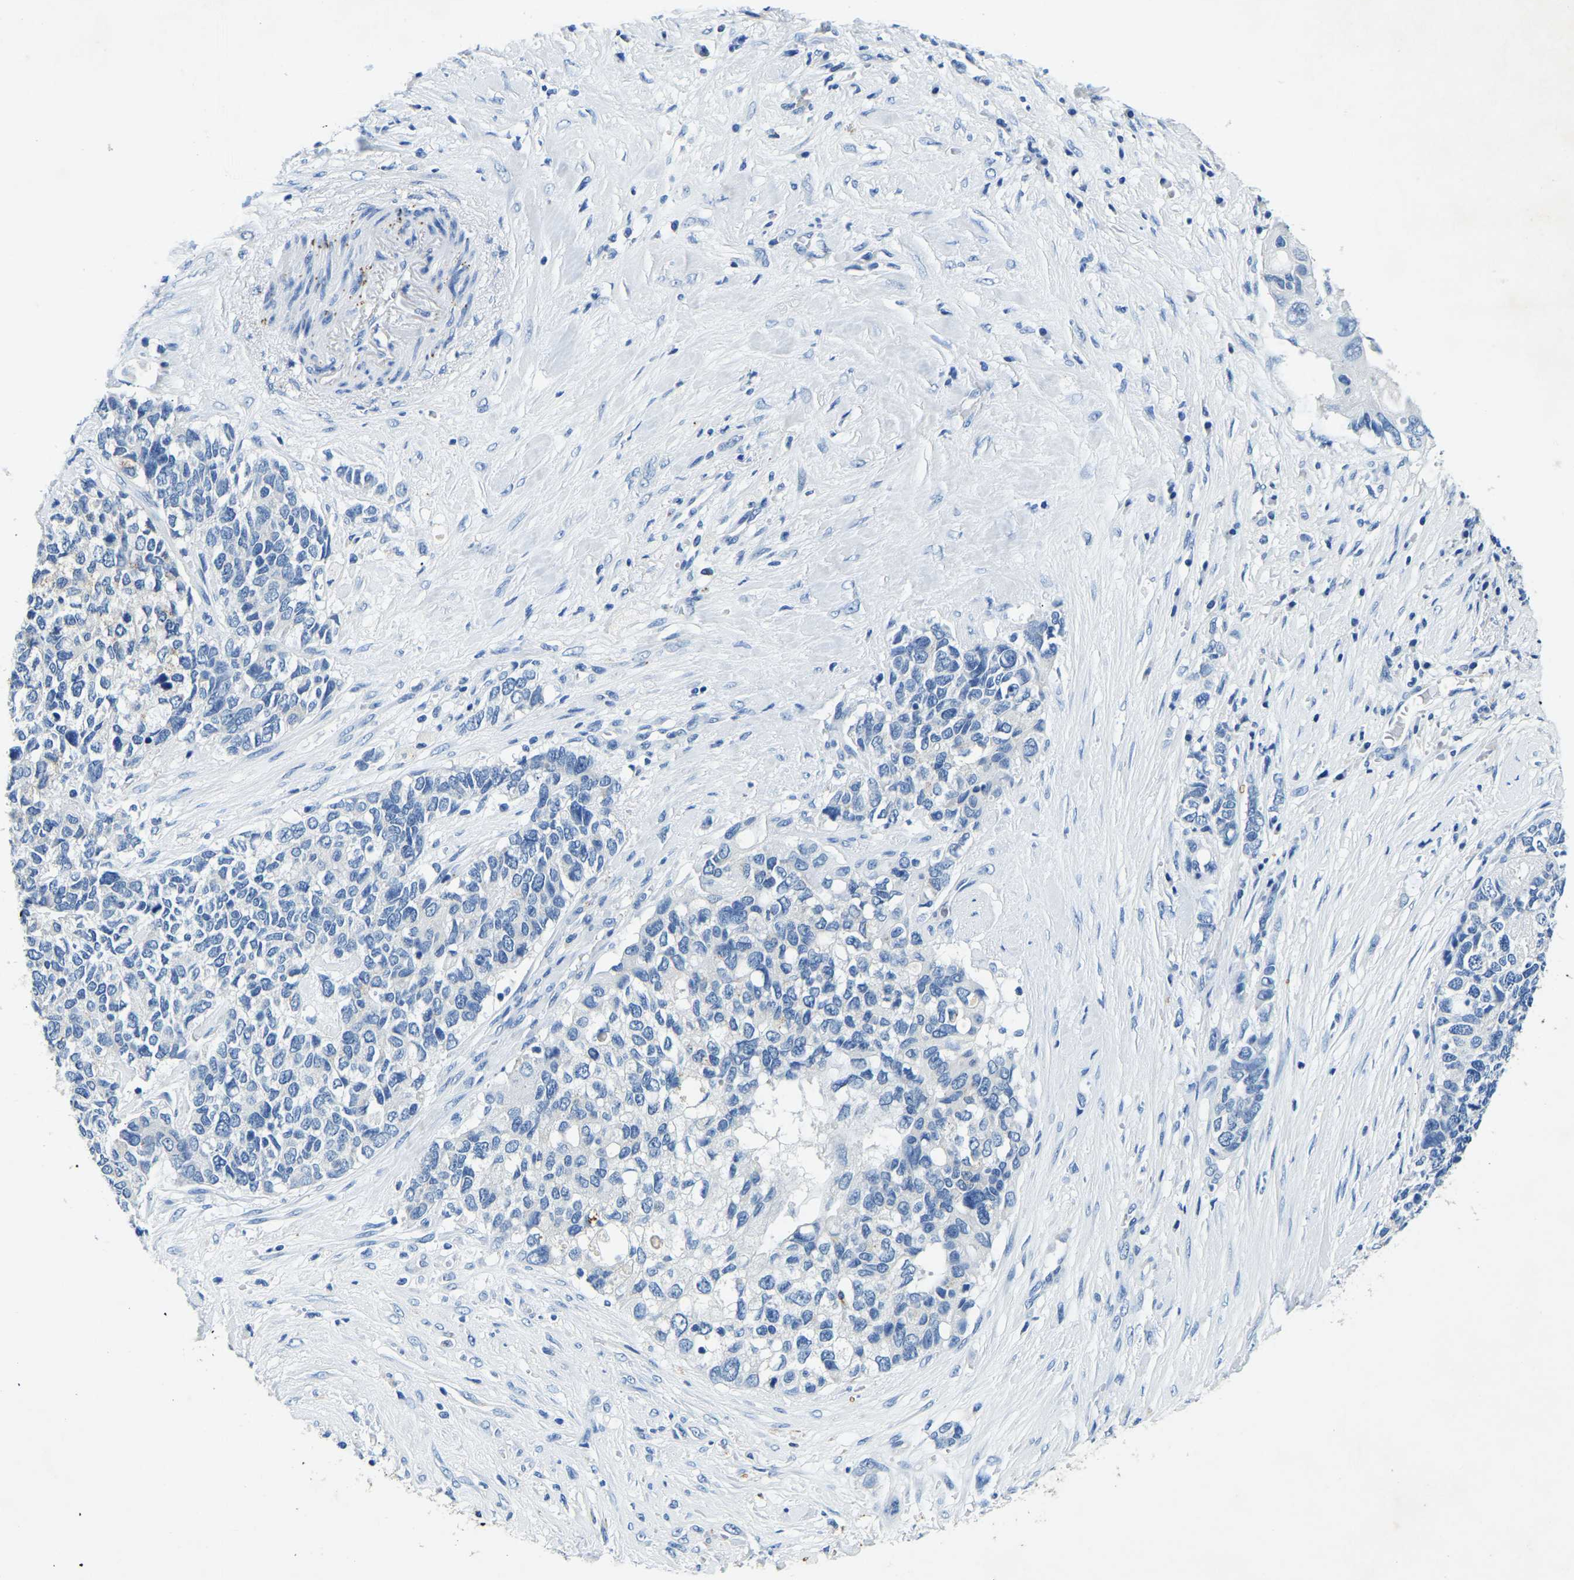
{"staining": {"intensity": "negative", "quantity": "none", "location": "none"}, "tissue": "pancreatic cancer", "cell_type": "Tumor cells", "image_type": "cancer", "snomed": [{"axis": "morphology", "description": "Adenocarcinoma, NOS"}, {"axis": "topography", "description": "Pancreas"}], "caption": "A photomicrograph of pancreatic cancer stained for a protein demonstrates no brown staining in tumor cells. The staining is performed using DAB brown chromogen with nuclei counter-stained in using hematoxylin.", "gene": "UBN2", "patient": {"sex": "female", "age": 56}}